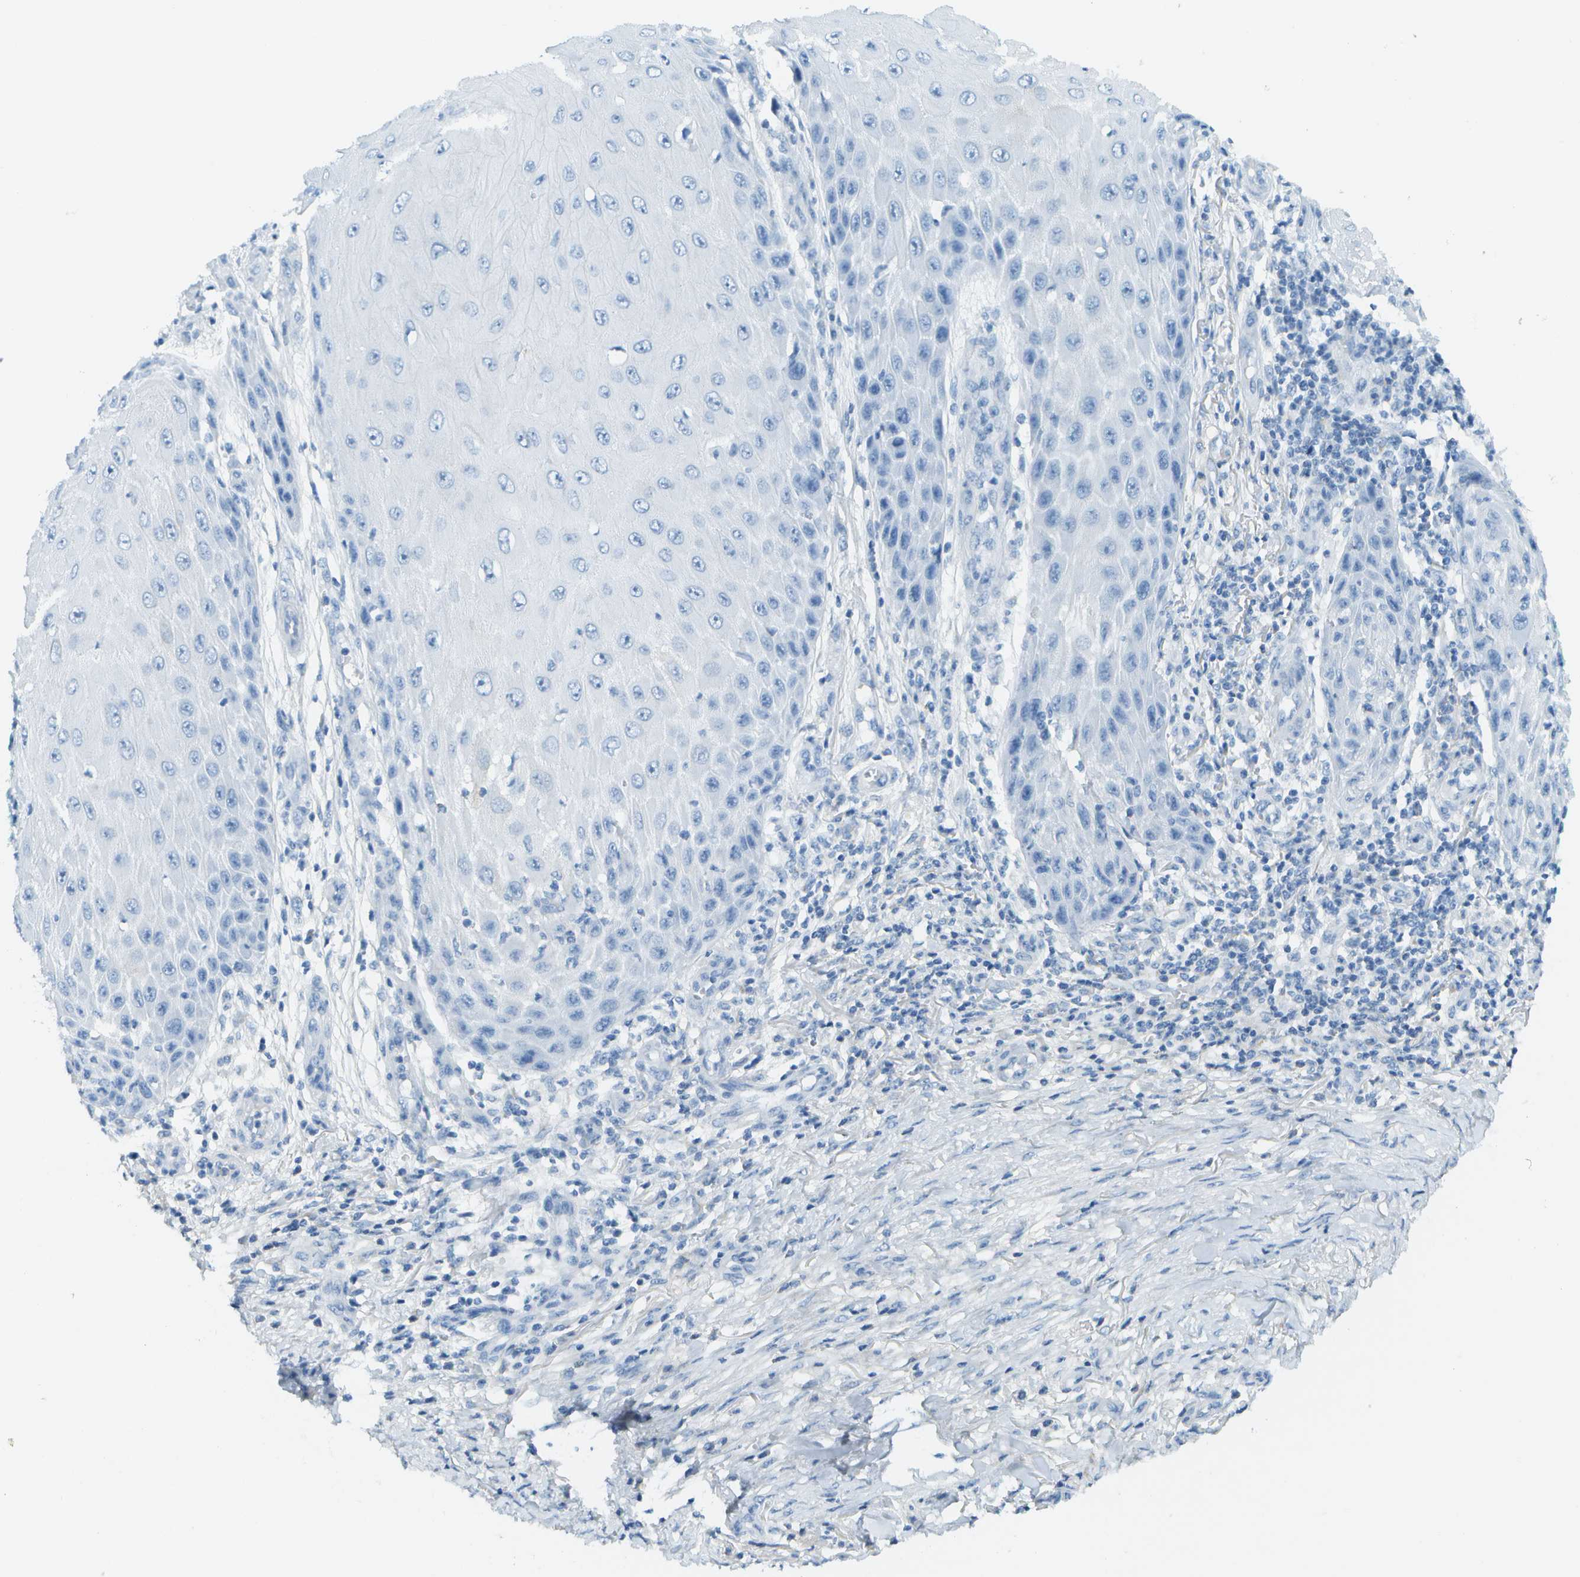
{"staining": {"intensity": "negative", "quantity": "none", "location": "none"}, "tissue": "skin cancer", "cell_type": "Tumor cells", "image_type": "cancer", "snomed": [{"axis": "morphology", "description": "Squamous cell carcinoma, NOS"}, {"axis": "topography", "description": "Skin"}], "caption": "An IHC photomicrograph of skin cancer (squamous cell carcinoma) is shown. There is no staining in tumor cells of skin cancer (squamous cell carcinoma).", "gene": "C1S", "patient": {"sex": "female", "age": 73}}